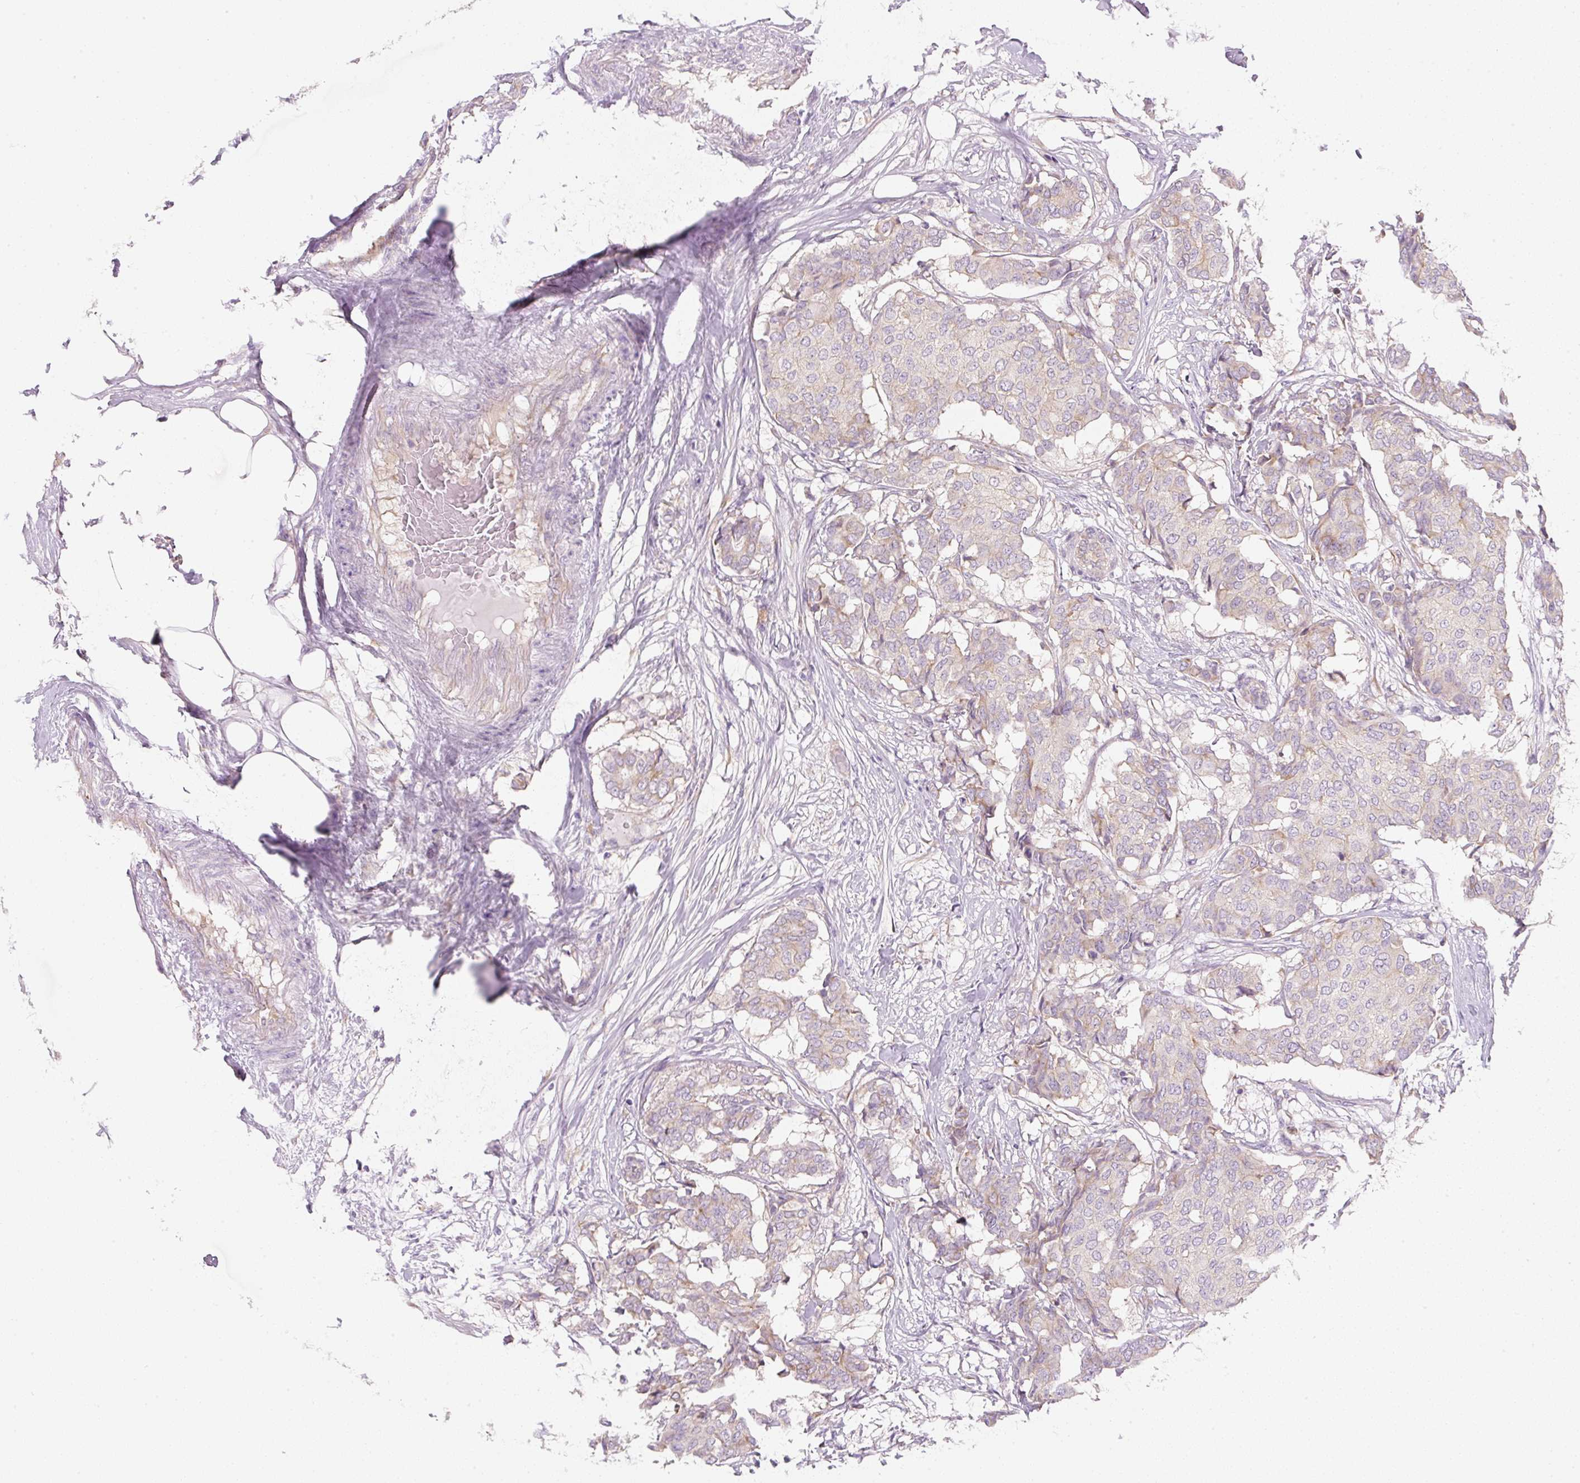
{"staining": {"intensity": "weak", "quantity": "<25%", "location": "cytoplasmic/membranous"}, "tissue": "breast cancer", "cell_type": "Tumor cells", "image_type": "cancer", "snomed": [{"axis": "morphology", "description": "Duct carcinoma"}, {"axis": "topography", "description": "Breast"}], "caption": "This image is of breast cancer (infiltrating ductal carcinoma) stained with IHC to label a protein in brown with the nuclei are counter-stained blue. There is no expression in tumor cells.", "gene": "RPL18A", "patient": {"sex": "female", "age": 75}}